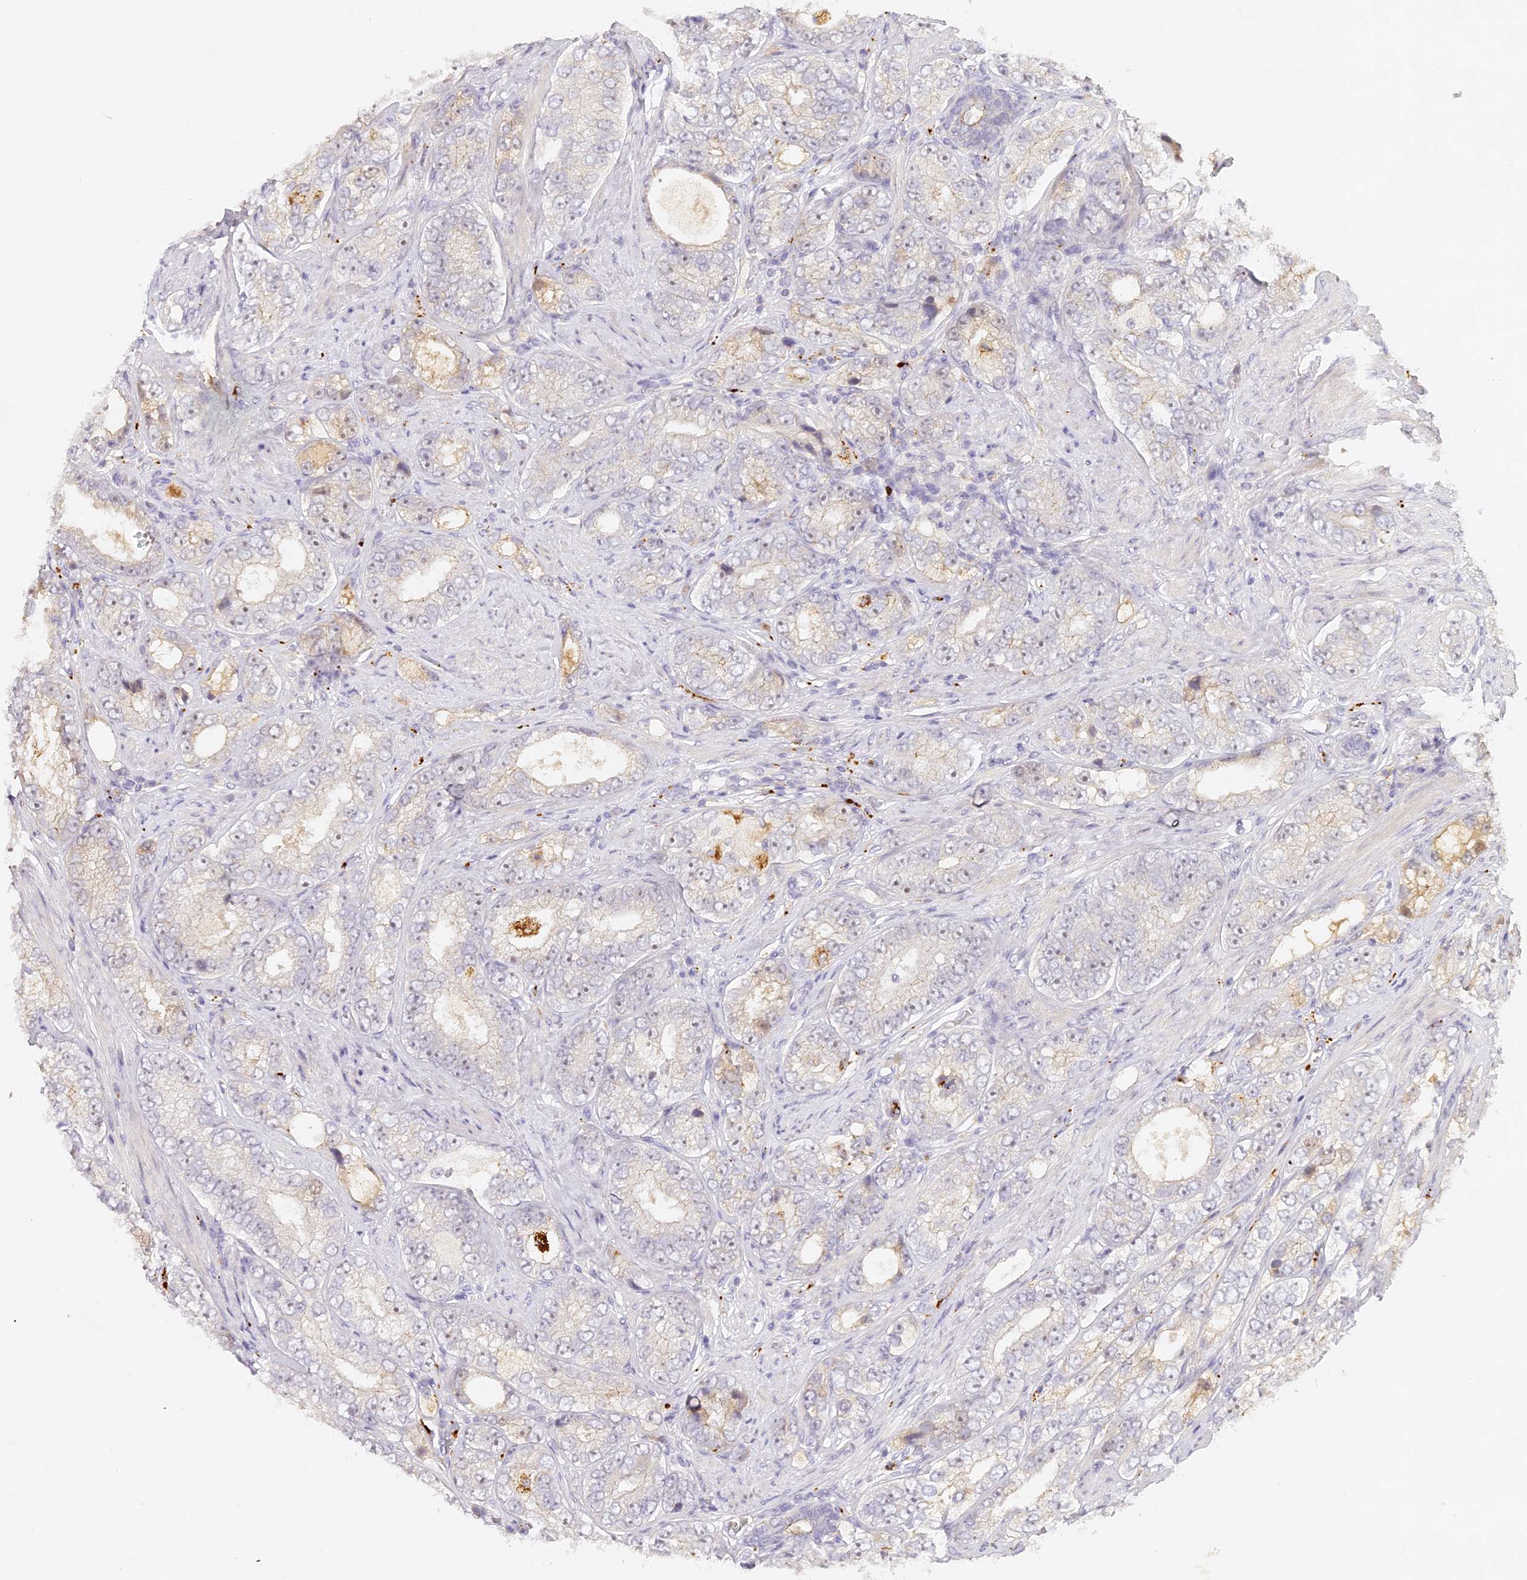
{"staining": {"intensity": "moderate", "quantity": "<25%", "location": "cytoplasmic/membranous"}, "tissue": "prostate cancer", "cell_type": "Tumor cells", "image_type": "cancer", "snomed": [{"axis": "morphology", "description": "Adenocarcinoma, High grade"}, {"axis": "topography", "description": "Prostate"}], "caption": "Immunohistochemistry of prostate adenocarcinoma (high-grade) reveals low levels of moderate cytoplasmic/membranous expression in about <25% of tumor cells.", "gene": "ELL3", "patient": {"sex": "male", "age": 56}}